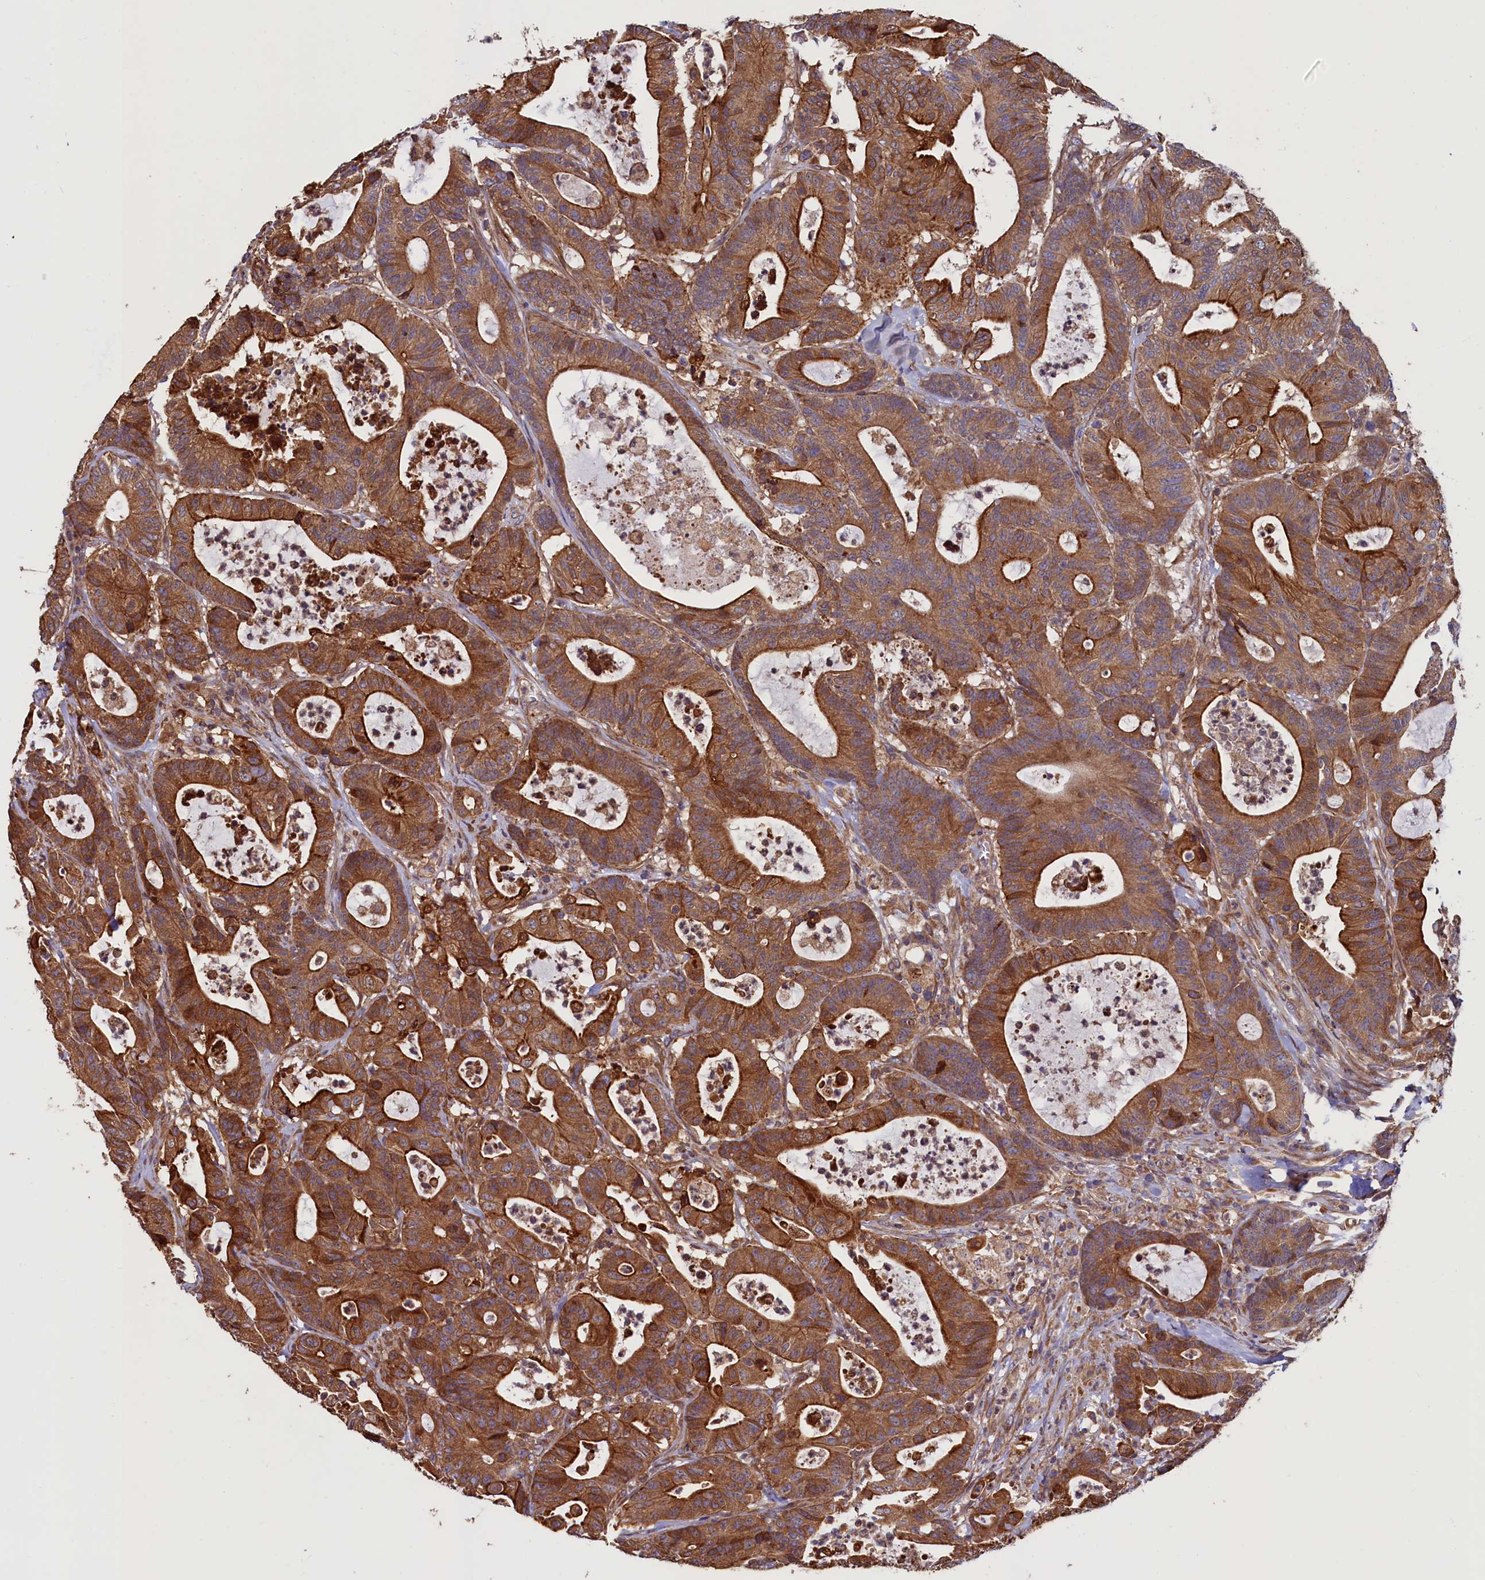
{"staining": {"intensity": "strong", "quantity": ">75%", "location": "cytoplasmic/membranous"}, "tissue": "colorectal cancer", "cell_type": "Tumor cells", "image_type": "cancer", "snomed": [{"axis": "morphology", "description": "Adenocarcinoma, NOS"}, {"axis": "topography", "description": "Colon"}], "caption": "An immunohistochemistry photomicrograph of tumor tissue is shown. Protein staining in brown shows strong cytoplasmic/membranous positivity in colorectal cancer within tumor cells.", "gene": "ATXN2L", "patient": {"sex": "female", "age": 84}}